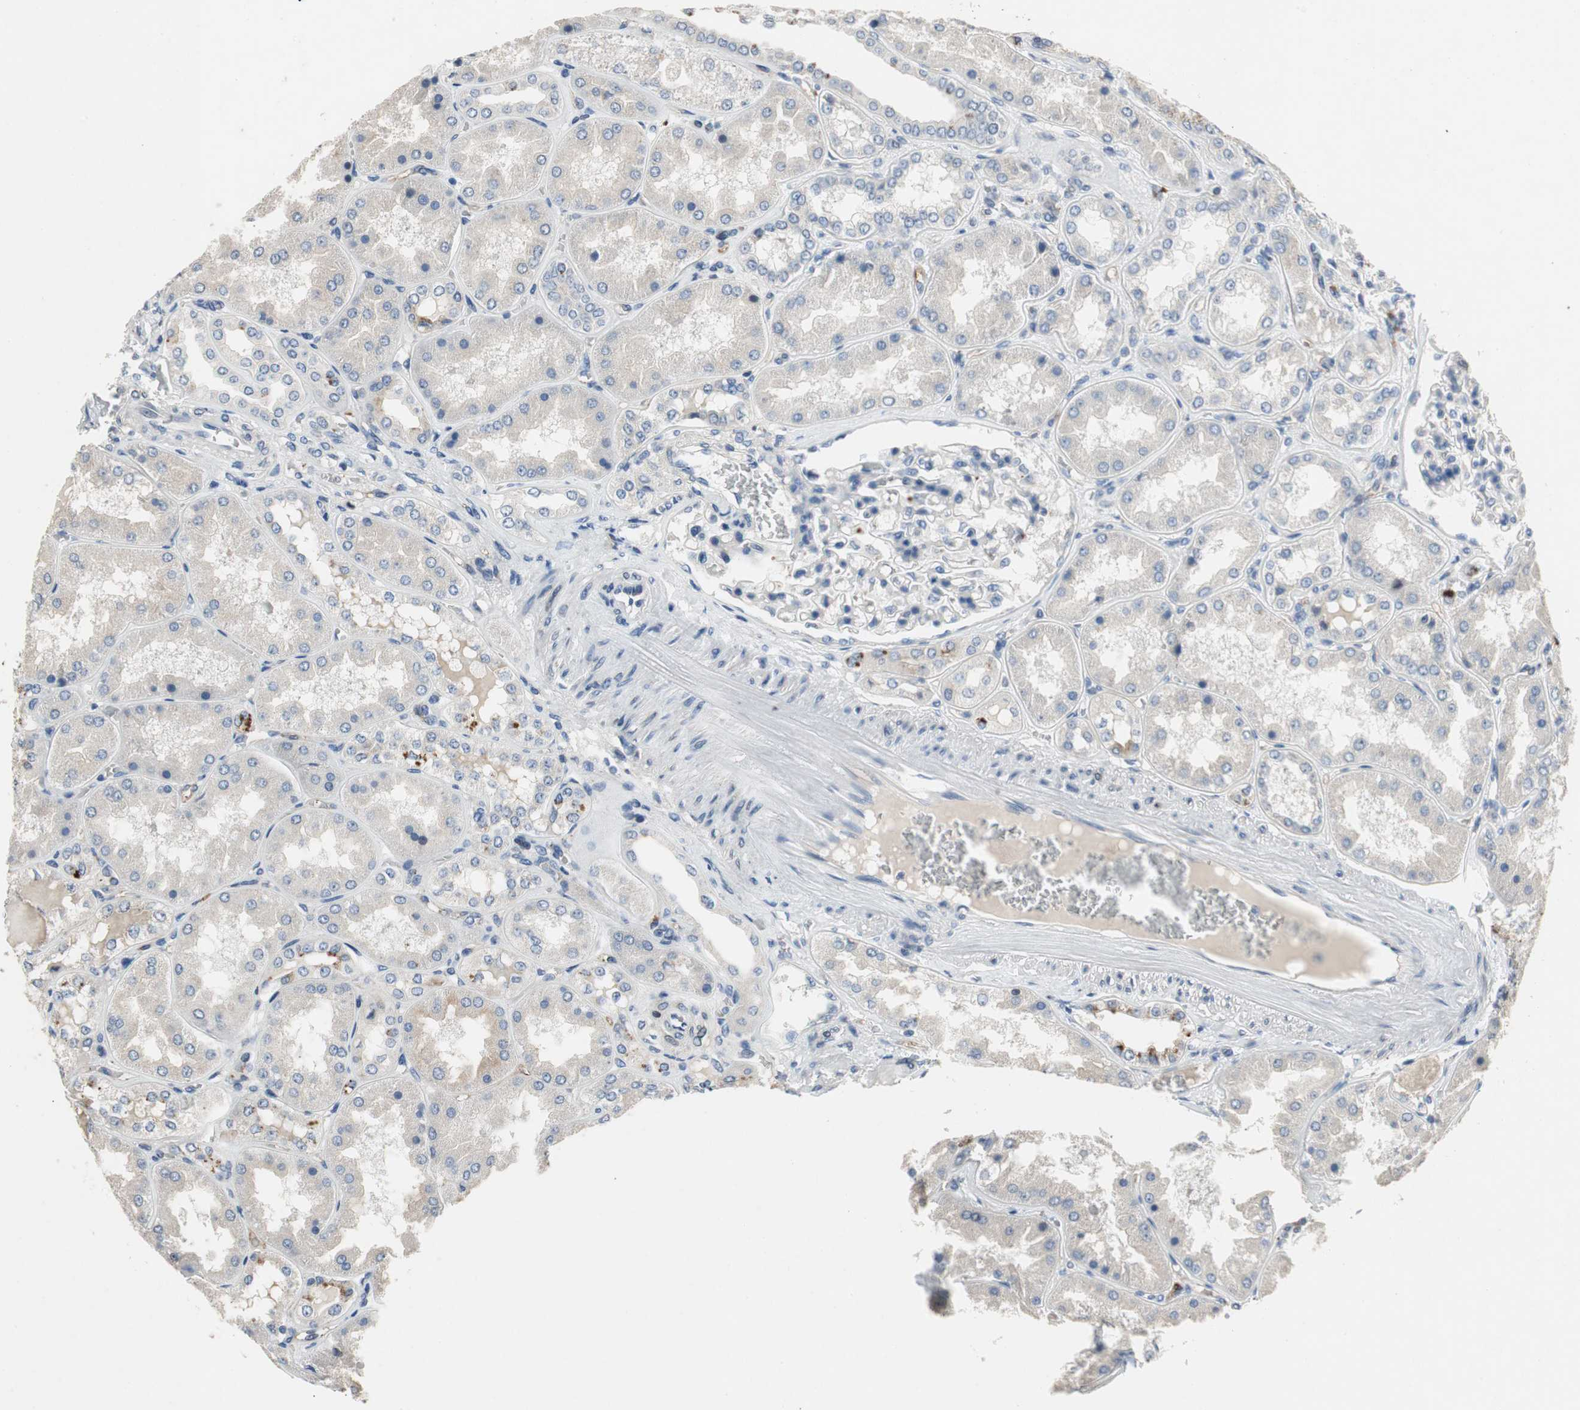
{"staining": {"intensity": "negative", "quantity": "none", "location": "none"}, "tissue": "kidney", "cell_type": "Cells in glomeruli", "image_type": "normal", "snomed": [{"axis": "morphology", "description": "Normal tissue, NOS"}, {"axis": "topography", "description": "Kidney"}], "caption": "The image exhibits no significant positivity in cells in glomeruli of kidney. Nuclei are stained in blue.", "gene": "ALPL", "patient": {"sex": "female", "age": 56}}